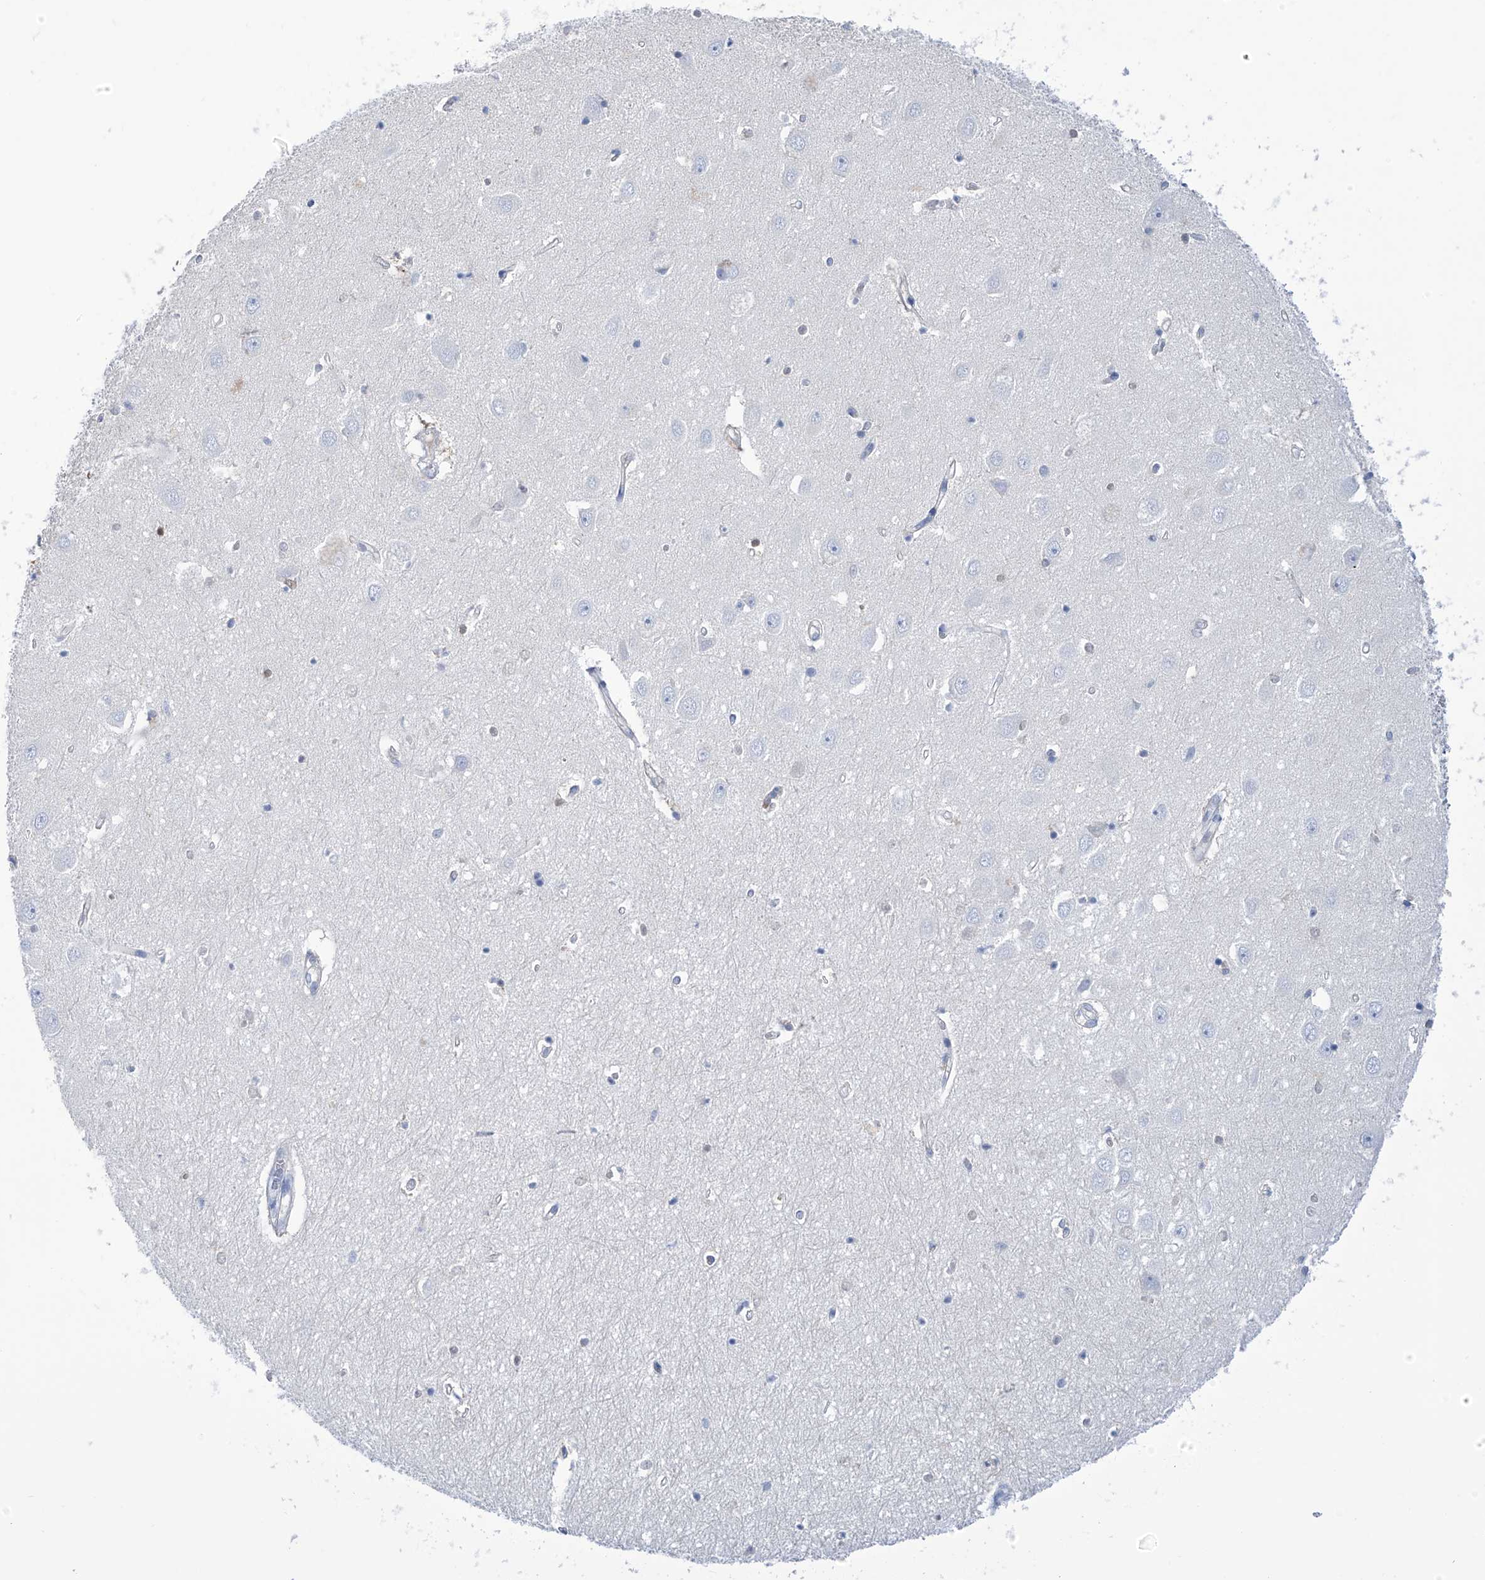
{"staining": {"intensity": "negative", "quantity": "none", "location": "none"}, "tissue": "hippocampus", "cell_type": "Glial cells", "image_type": "normal", "snomed": [{"axis": "morphology", "description": "Normal tissue, NOS"}, {"axis": "topography", "description": "Hippocampus"}], "caption": "Immunohistochemistry micrograph of normal human hippocampus stained for a protein (brown), which exhibits no positivity in glial cells. (IHC, brightfield microscopy, high magnification).", "gene": "PGM3", "patient": {"sex": "female", "age": 64}}